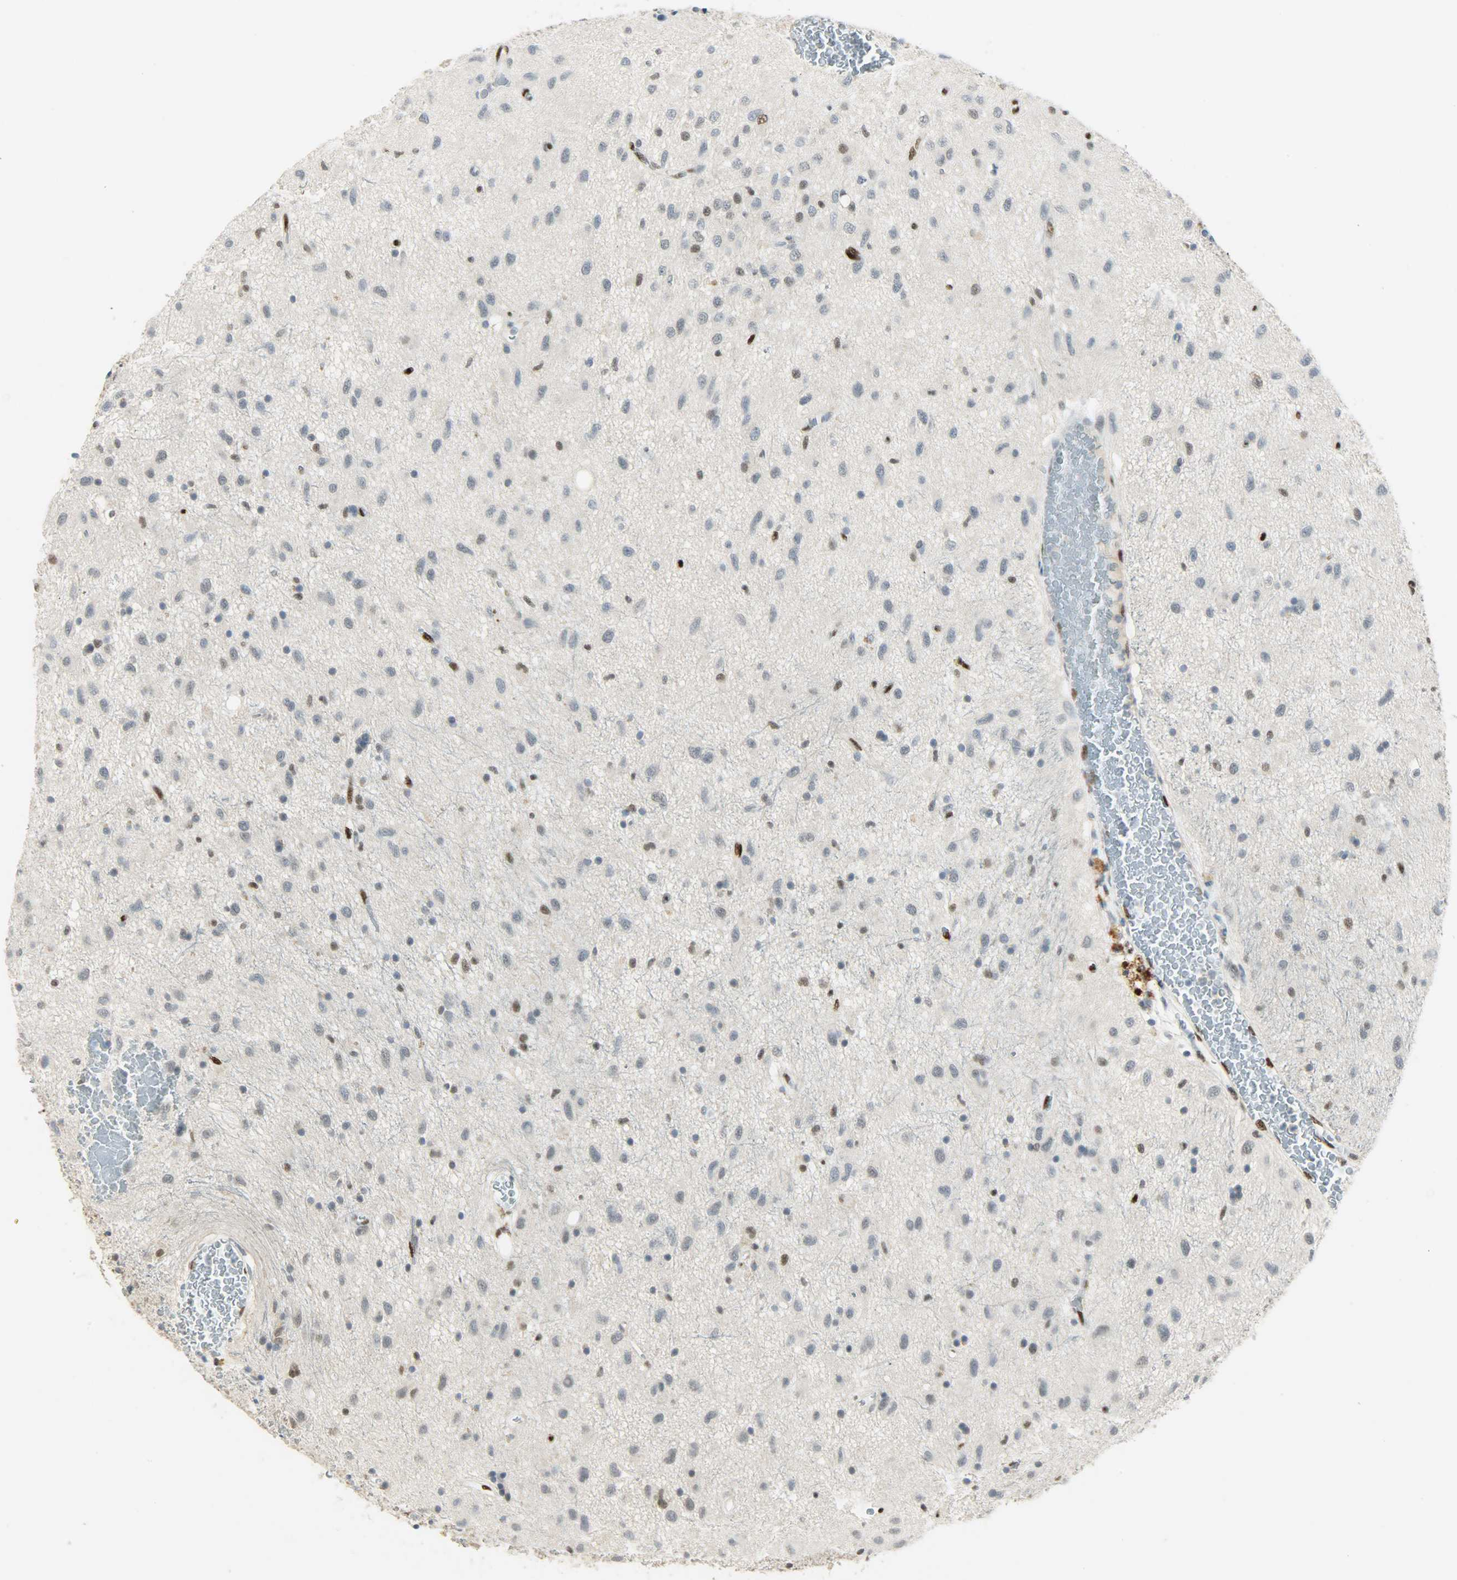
{"staining": {"intensity": "strong", "quantity": "<25%", "location": "nuclear"}, "tissue": "glioma", "cell_type": "Tumor cells", "image_type": "cancer", "snomed": [{"axis": "morphology", "description": "Glioma, malignant, Low grade"}, {"axis": "topography", "description": "Brain"}], "caption": "Immunohistochemical staining of glioma shows medium levels of strong nuclear protein positivity in about <25% of tumor cells. (IHC, brightfield microscopy, high magnification).", "gene": "PPARG", "patient": {"sex": "male", "age": 77}}